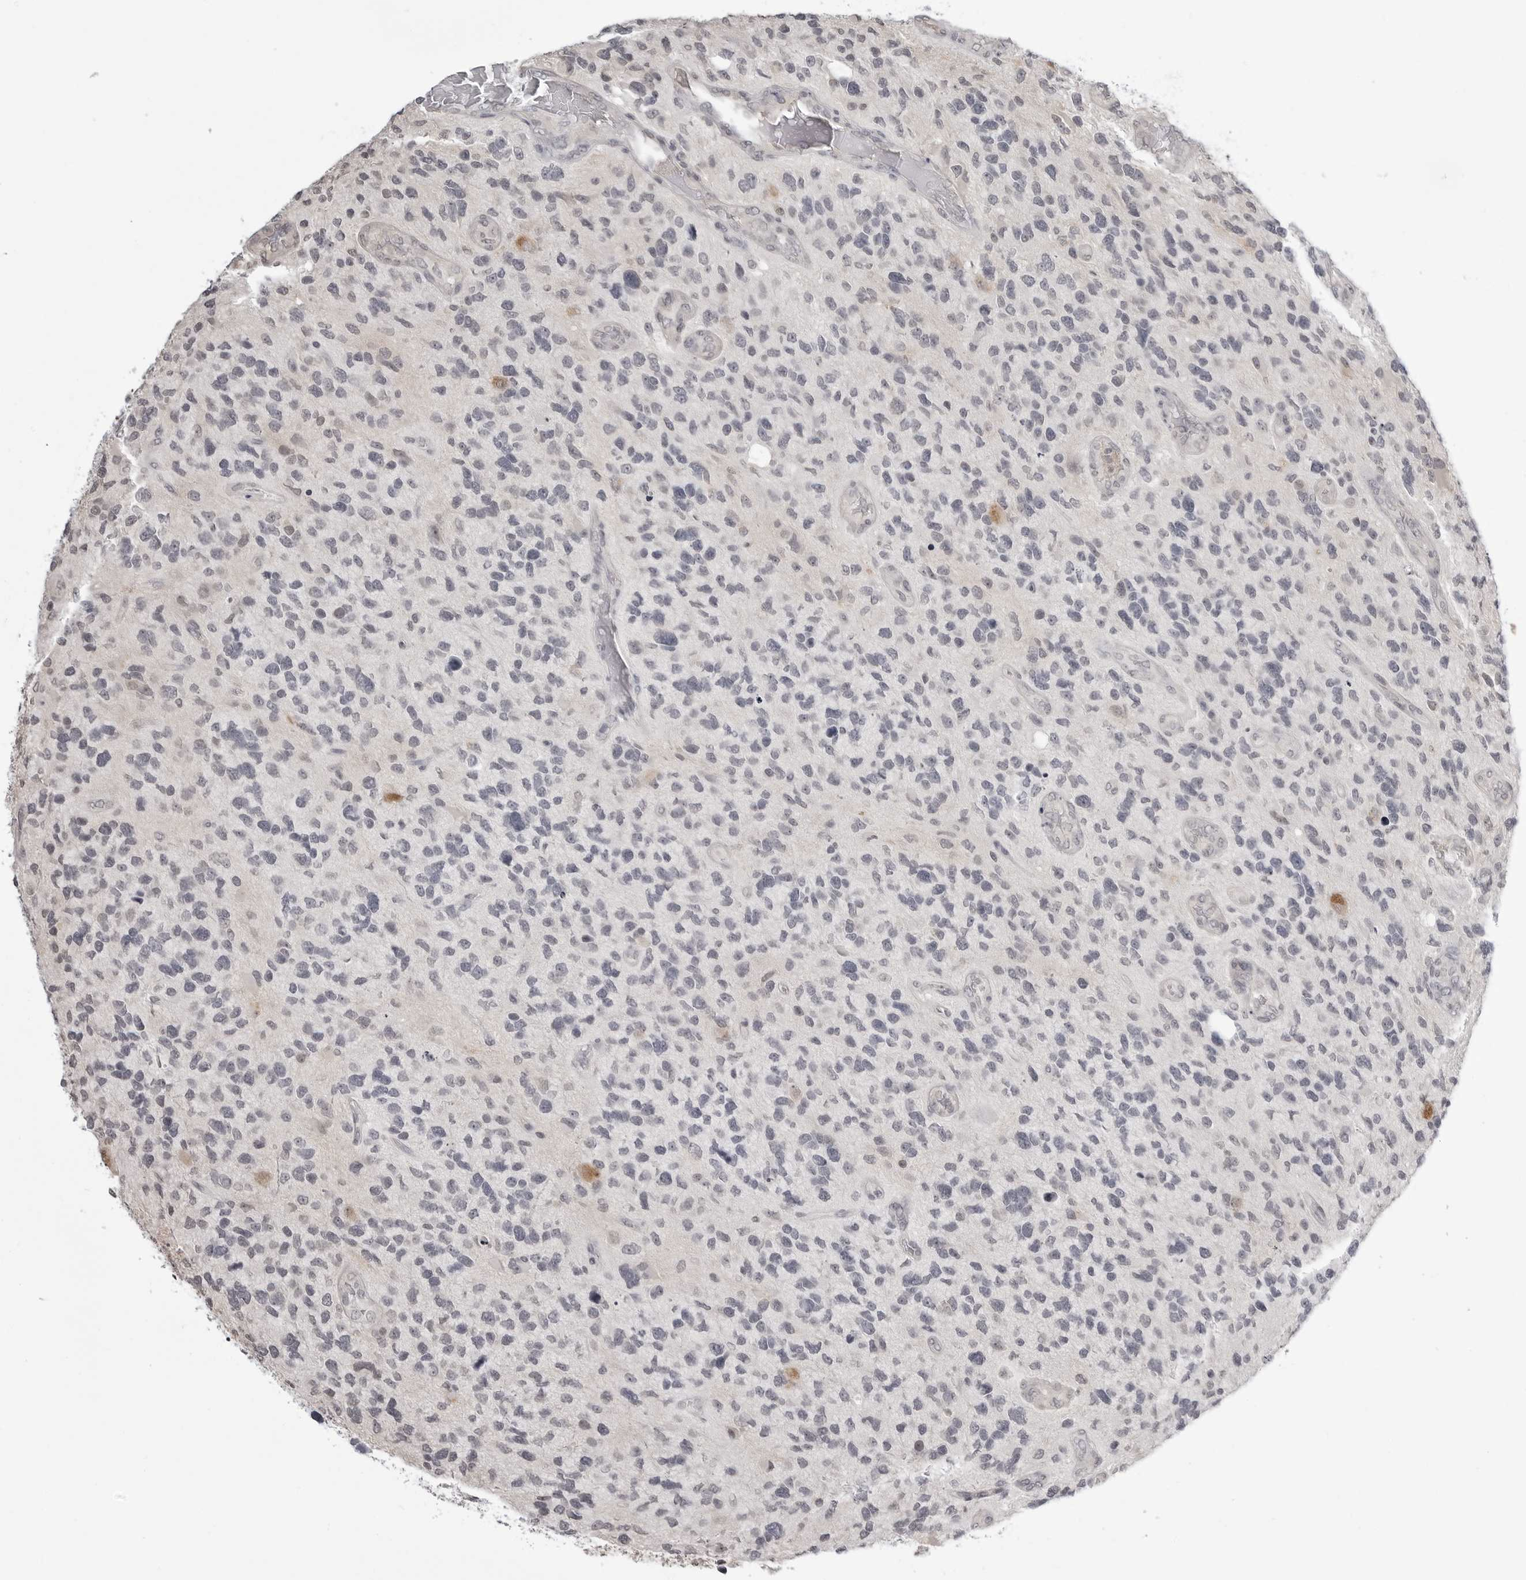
{"staining": {"intensity": "negative", "quantity": "none", "location": "none"}, "tissue": "glioma", "cell_type": "Tumor cells", "image_type": "cancer", "snomed": [{"axis": "morphology", "description": "Glioma, malignant, High grade"}, {"axis": "topography", "description": "Brain"}], "caption": "Photomicrograph shows no protein positivity in tumor cells of glioma tissue. The staining is performed using DAB brown chromogen with nuclei counter-stained in using hematoxylin.", "gene": "YWHAG", "patient": {"sex": "female", "age": 58}}